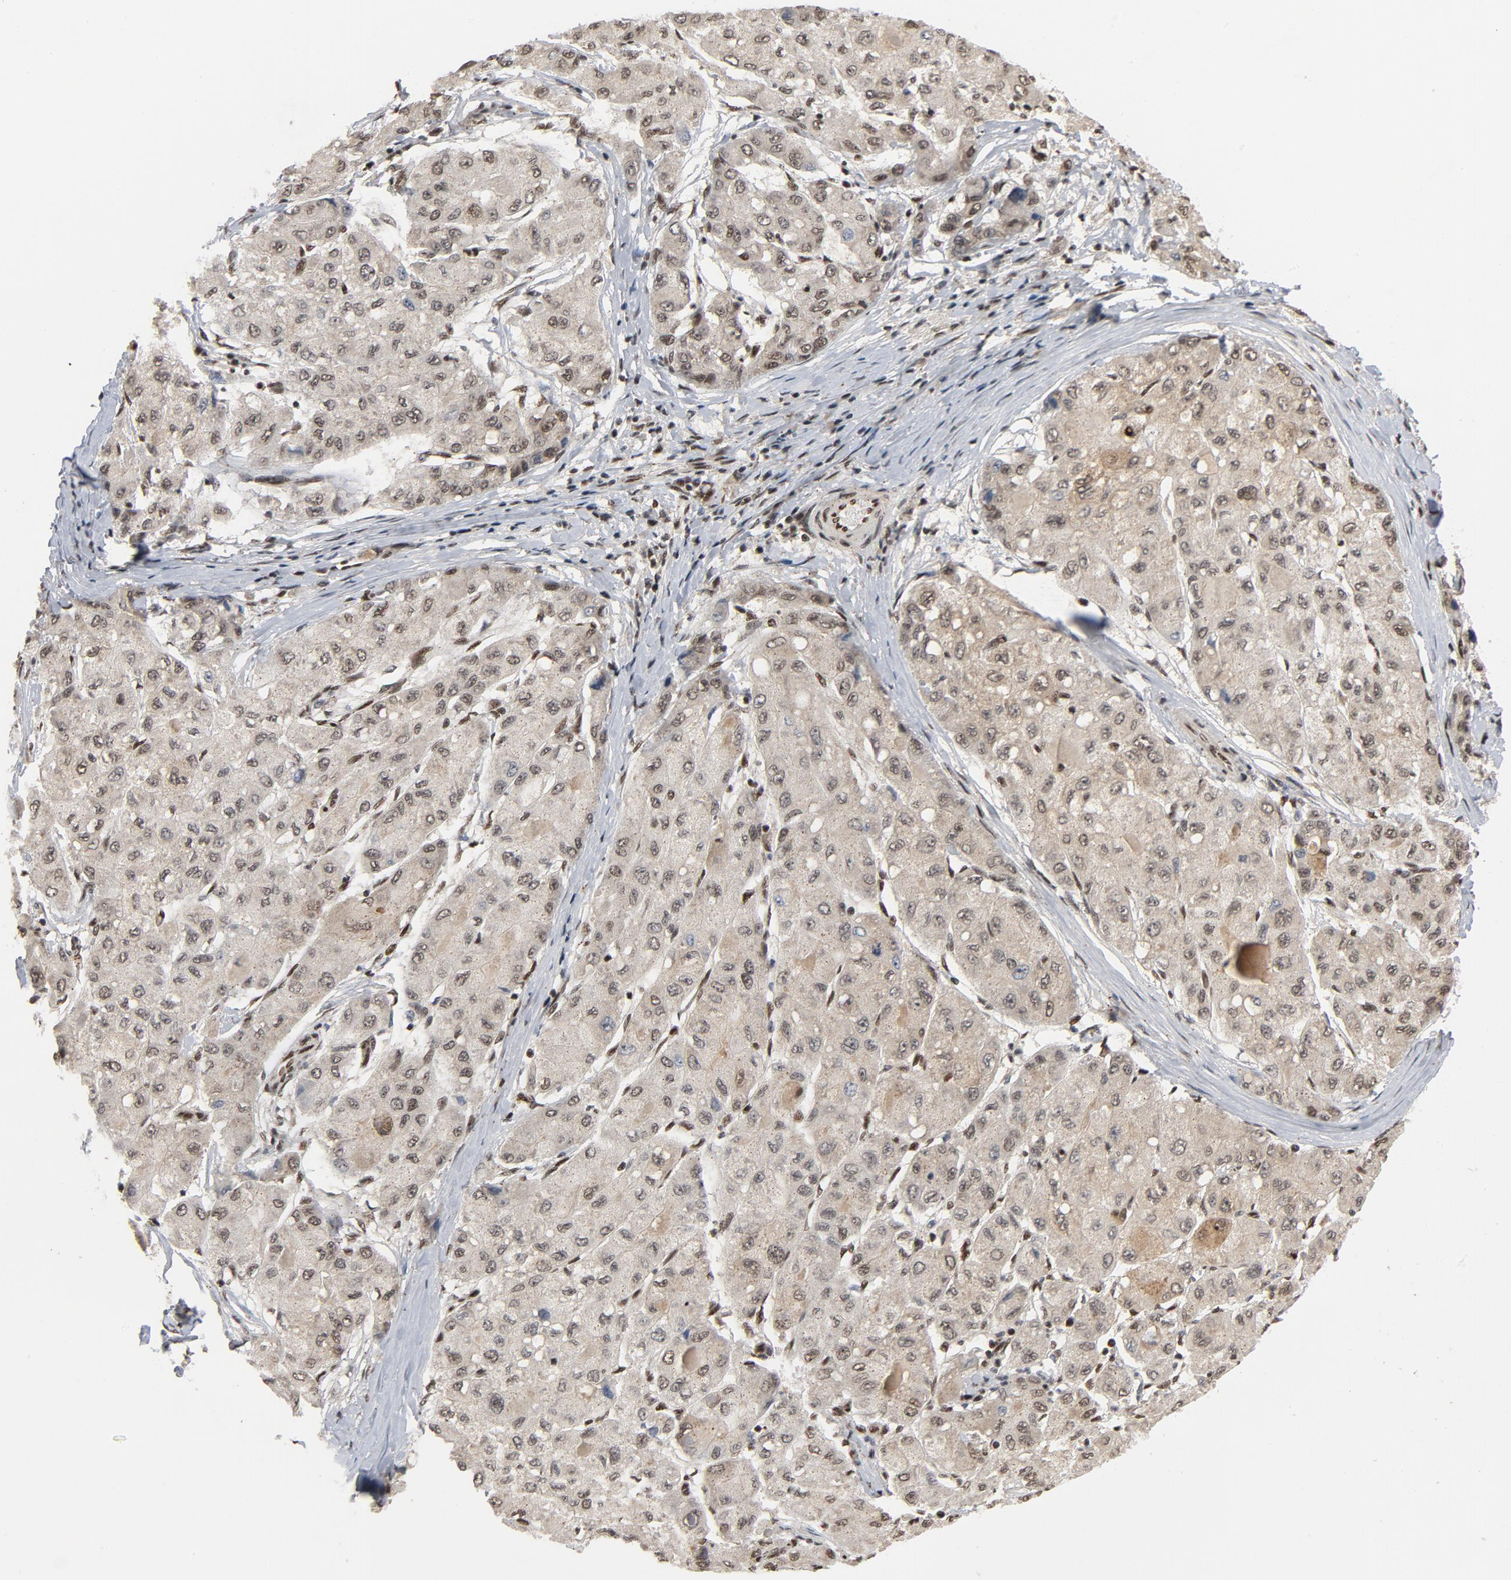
{"staining": {"intensity": "moderate", "quantity": ">75%", "location": "cytoplasmic/membranous,nuclear"}, "tissue": "liver cancer", "cell_type": "Tumor cells", "image_type": "cancer", "snomed": [{"axis": "morphology", "description": "Carcinoma, Hepatocellular, NOS"}, {"axis": "topography", "description": "Liver"}], "caption": "An immunohistochemistry histopathology image of tumor tissue is shown. Protein staining in brown highlights moderate cytoplasmic/membranous and nuclear positivity in hepatocellular carcinoma (liver) within tumor cells.", "gene": "SMARCD1", "patient": {"sex": "male", "age": 80}}